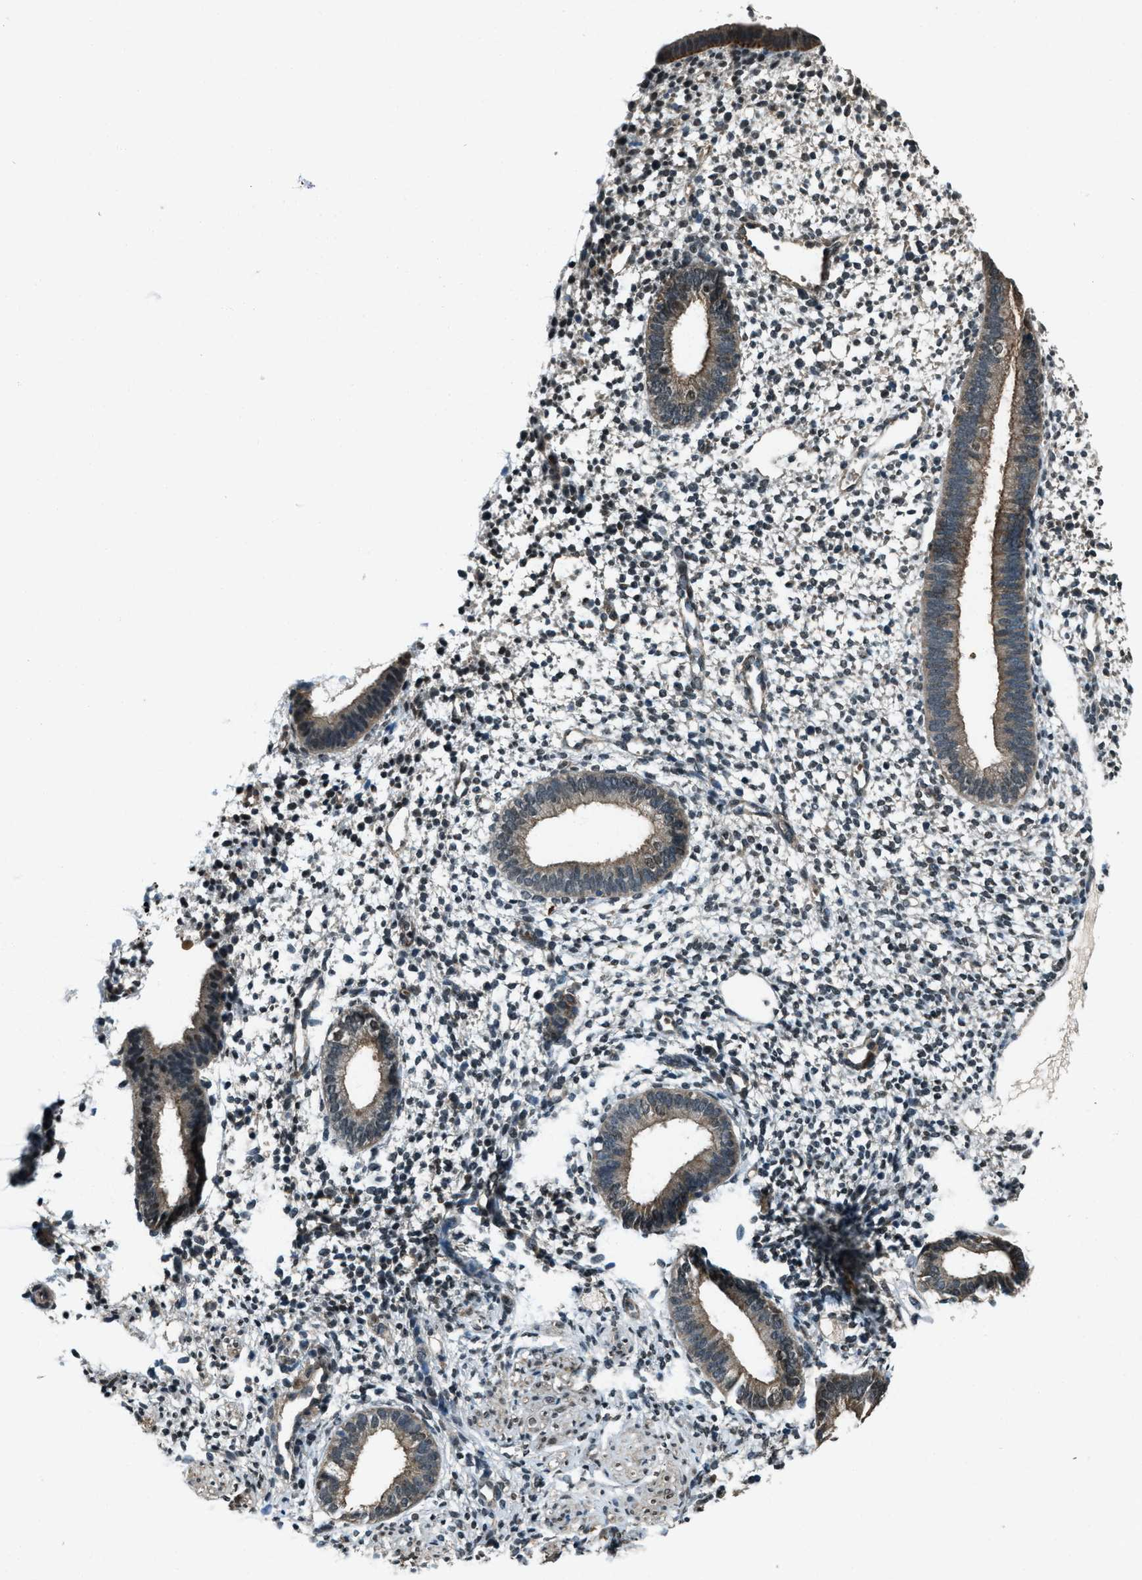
{"staining": {"intensity": "negative", "quantity": "none", "location": "none"}, "tissue": "endometrium", "cell_type": "Cells in endometrial stroma", "image_type": "normal", "snomed": [{"axis": "morphology", "description": "Normal tissue, NOS"}, {"axis": "topography", "description": "Endometrium"}], "caption": "High power microscopy histopathology image of an IHC photomicrograph of benign endometrium, revealing no significant expression in cells in endometrial stroma.", "gene": "SVIL", "patient": {"sex": "female", "age": 46}}